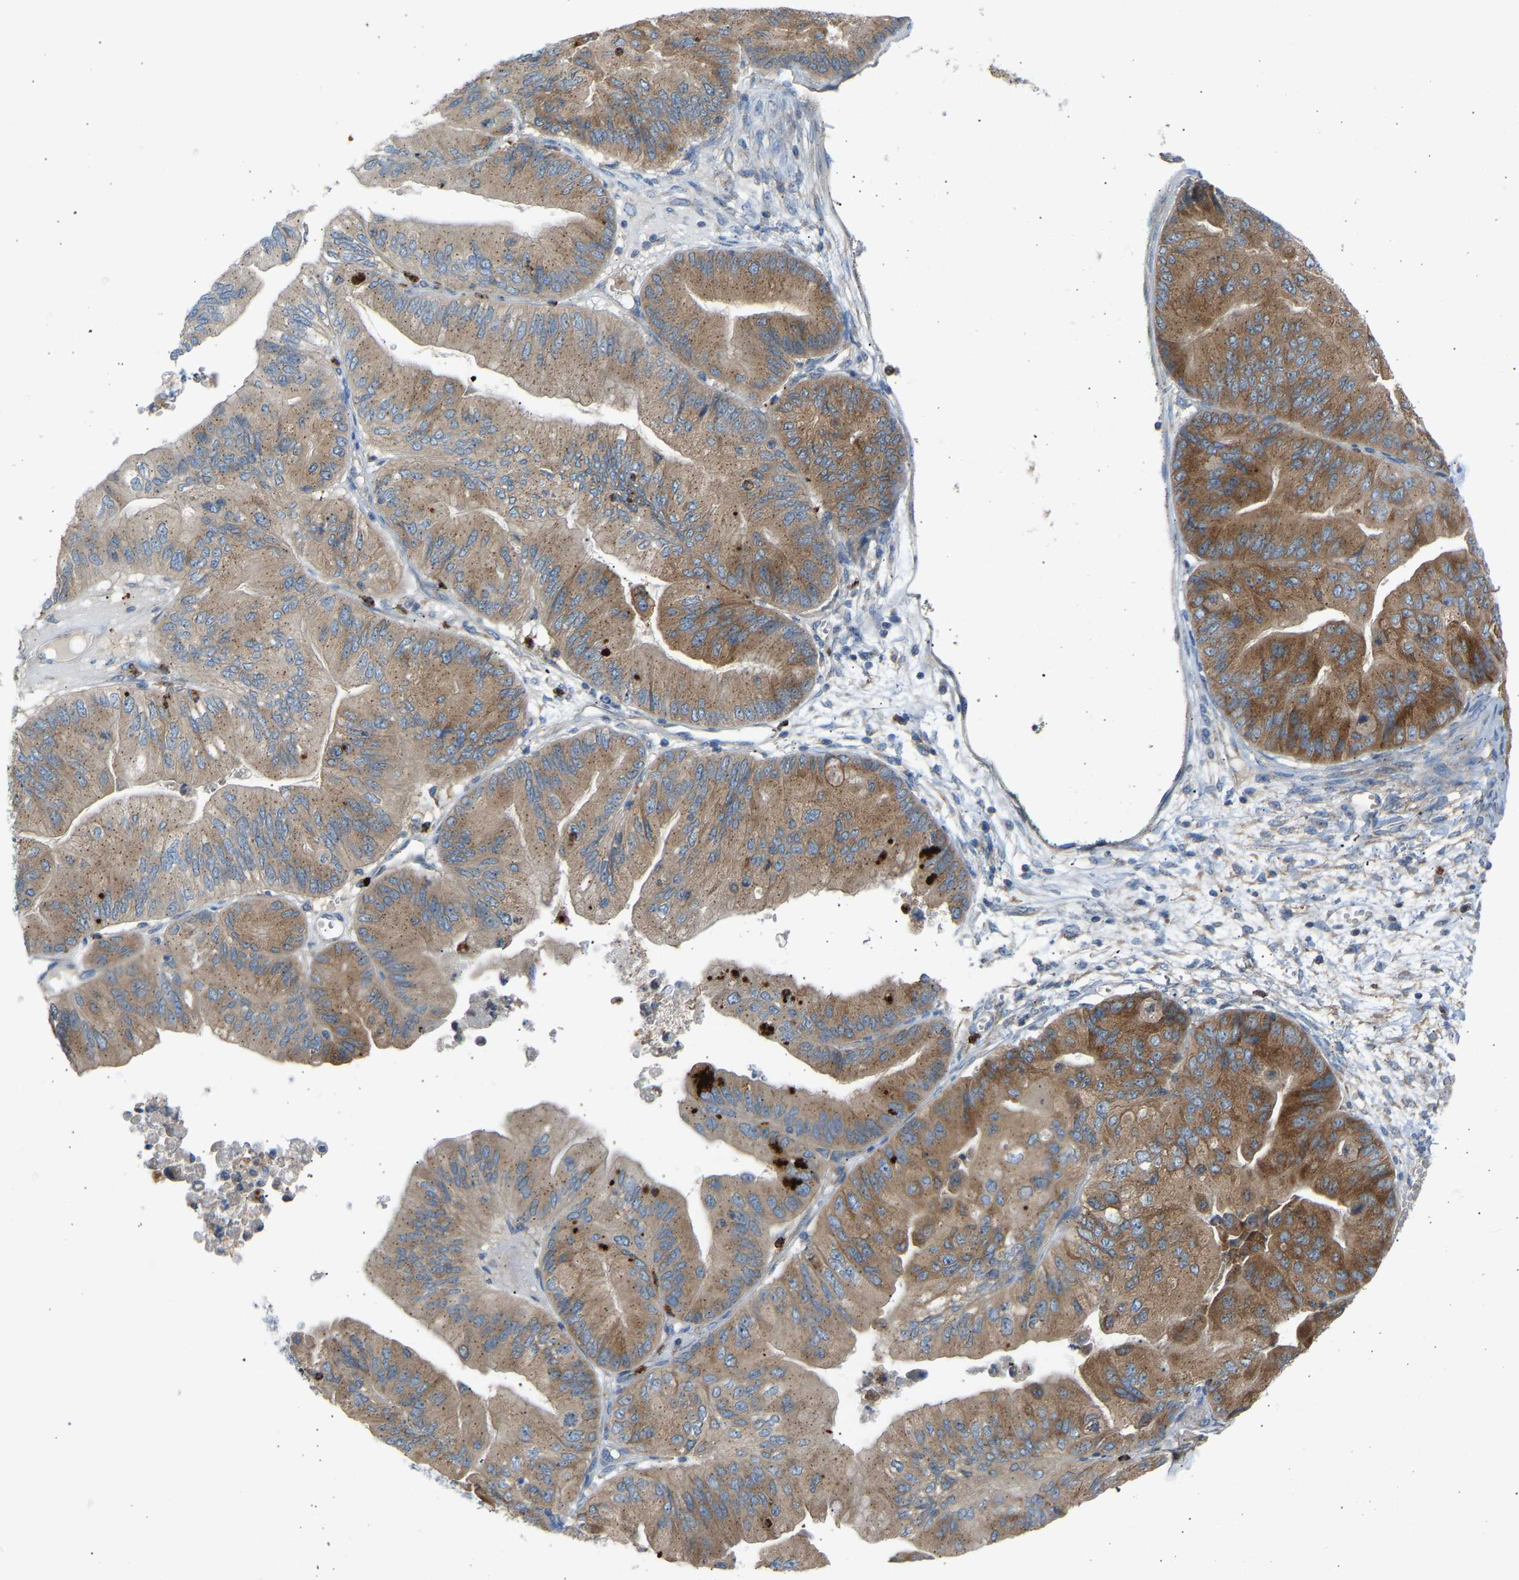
{"staining": {"intensity": "moderate", "quantity": ">75%", "location": "cytoplasmic/membranous"}, "tissue": "ovarian cancer", "cell_type": "Tumor cells", "image_type": "cancer", "snomed": [{"axis": "morphology", "description": "Cystadenocarcinoma, mucinous, NOS"}, {"axis": "topography", "description": "Ovary"}], "caption": "Immunohistochemical staining of human ovarian mucinous cystadenocarcinoma shows moderate cytoplasmic/membranous protein staining in about >75% of tumor cells. The protein of interest is shown in brown color, while the nuclei are stained blue.", "gene": "TRIM50", "patient": {"sex": "female", "age": 61}}